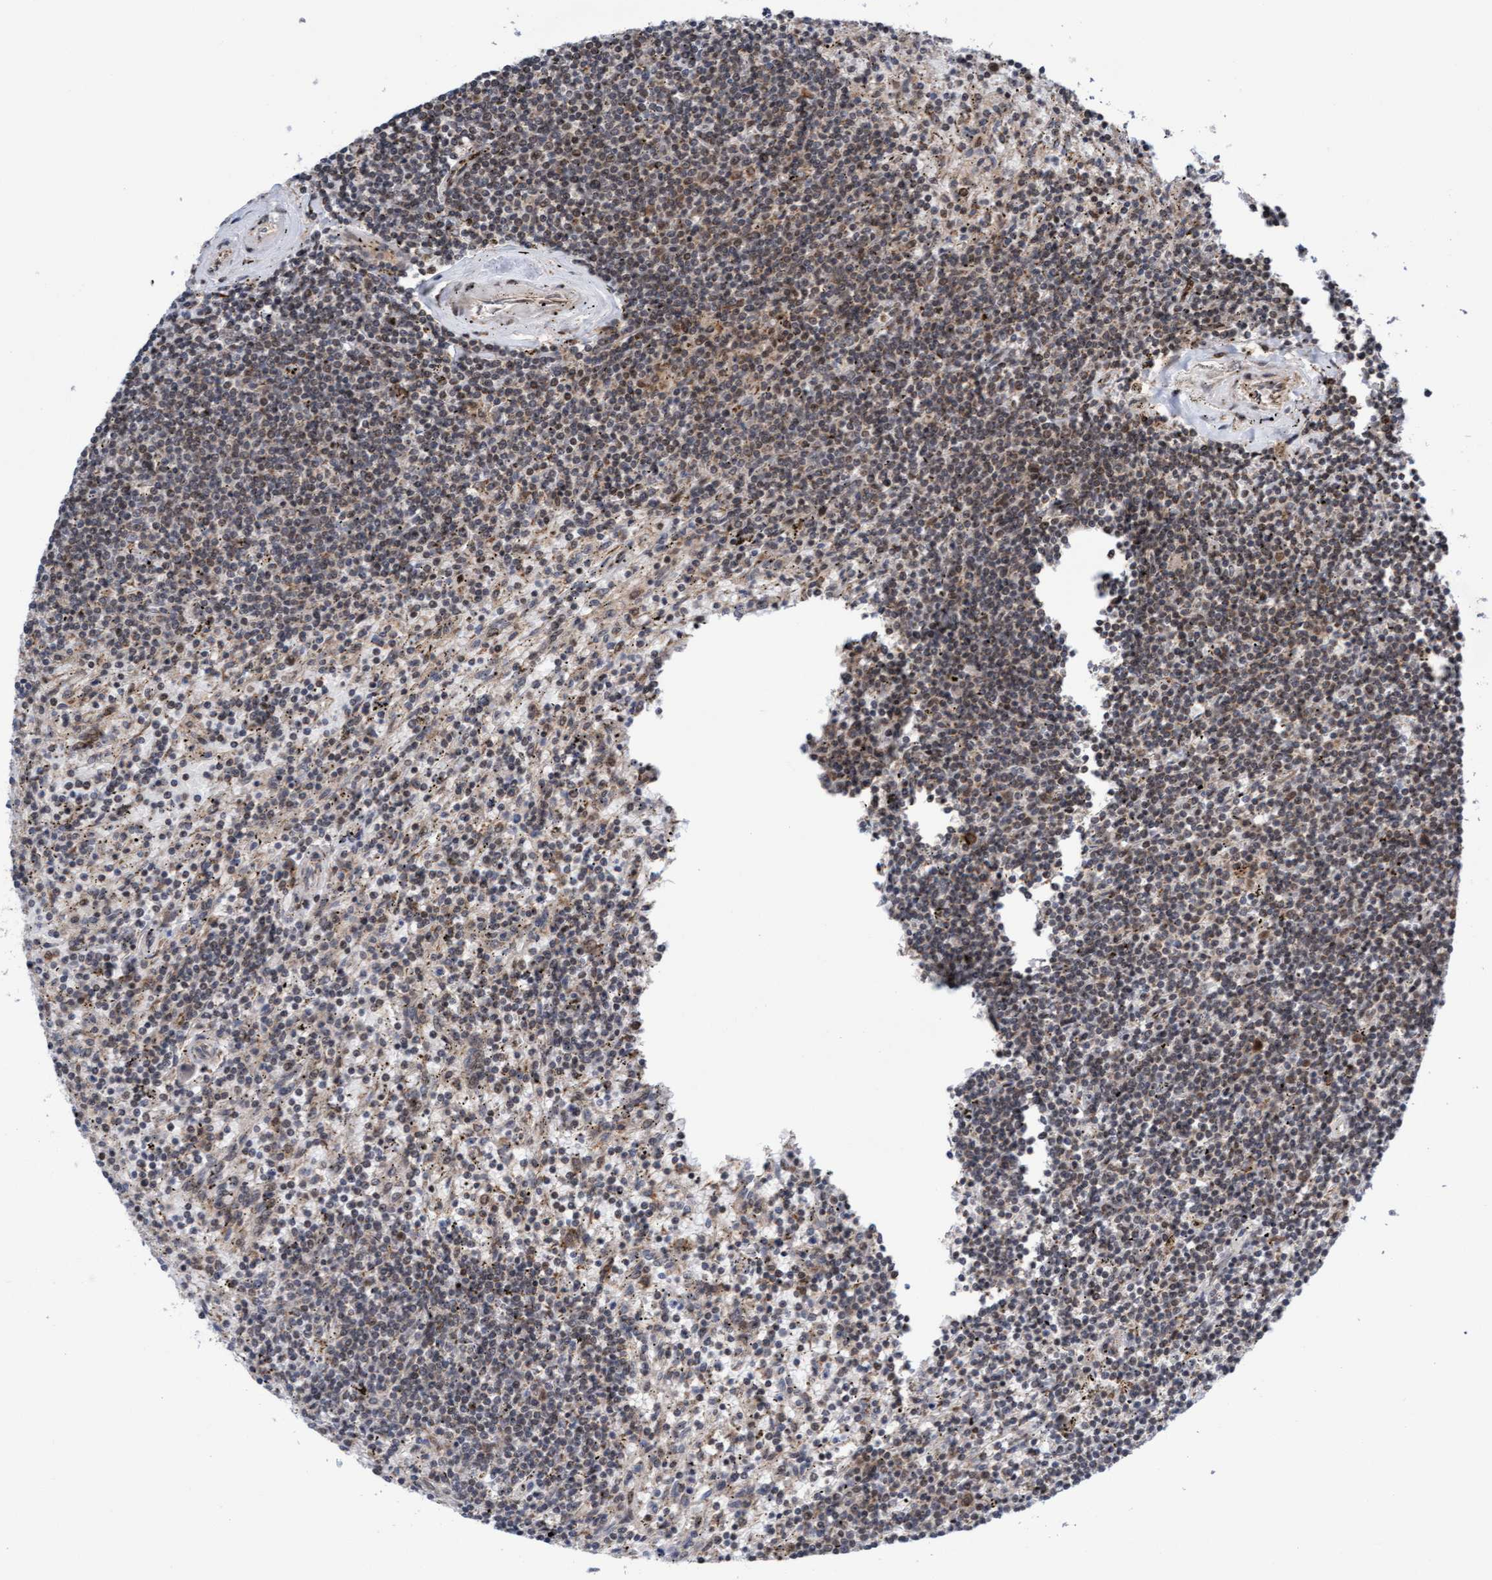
{"staining": {"intensity": "weak", "quantity": "25%-75%", "location": "cytoplasmic/membranous"}, "tissue": "lymphoma", "cell_type": "Tumor cells", "image_type": "cancer", "snomed": [{"axis": "morphology", "description": "Malignant lymphoma, non-Hodgkin's type, Low grade"}, {"axis": "topography", "description": "Spleen"}], "caption": "Lymphoma was stained to show a protein in brown. There is low levels of weak cytoplasmic/membranous expression in approximately 25%-75% of tumor cells.", "gene": "ITFG1", "patient": {"sex": "male", "age": 76}}